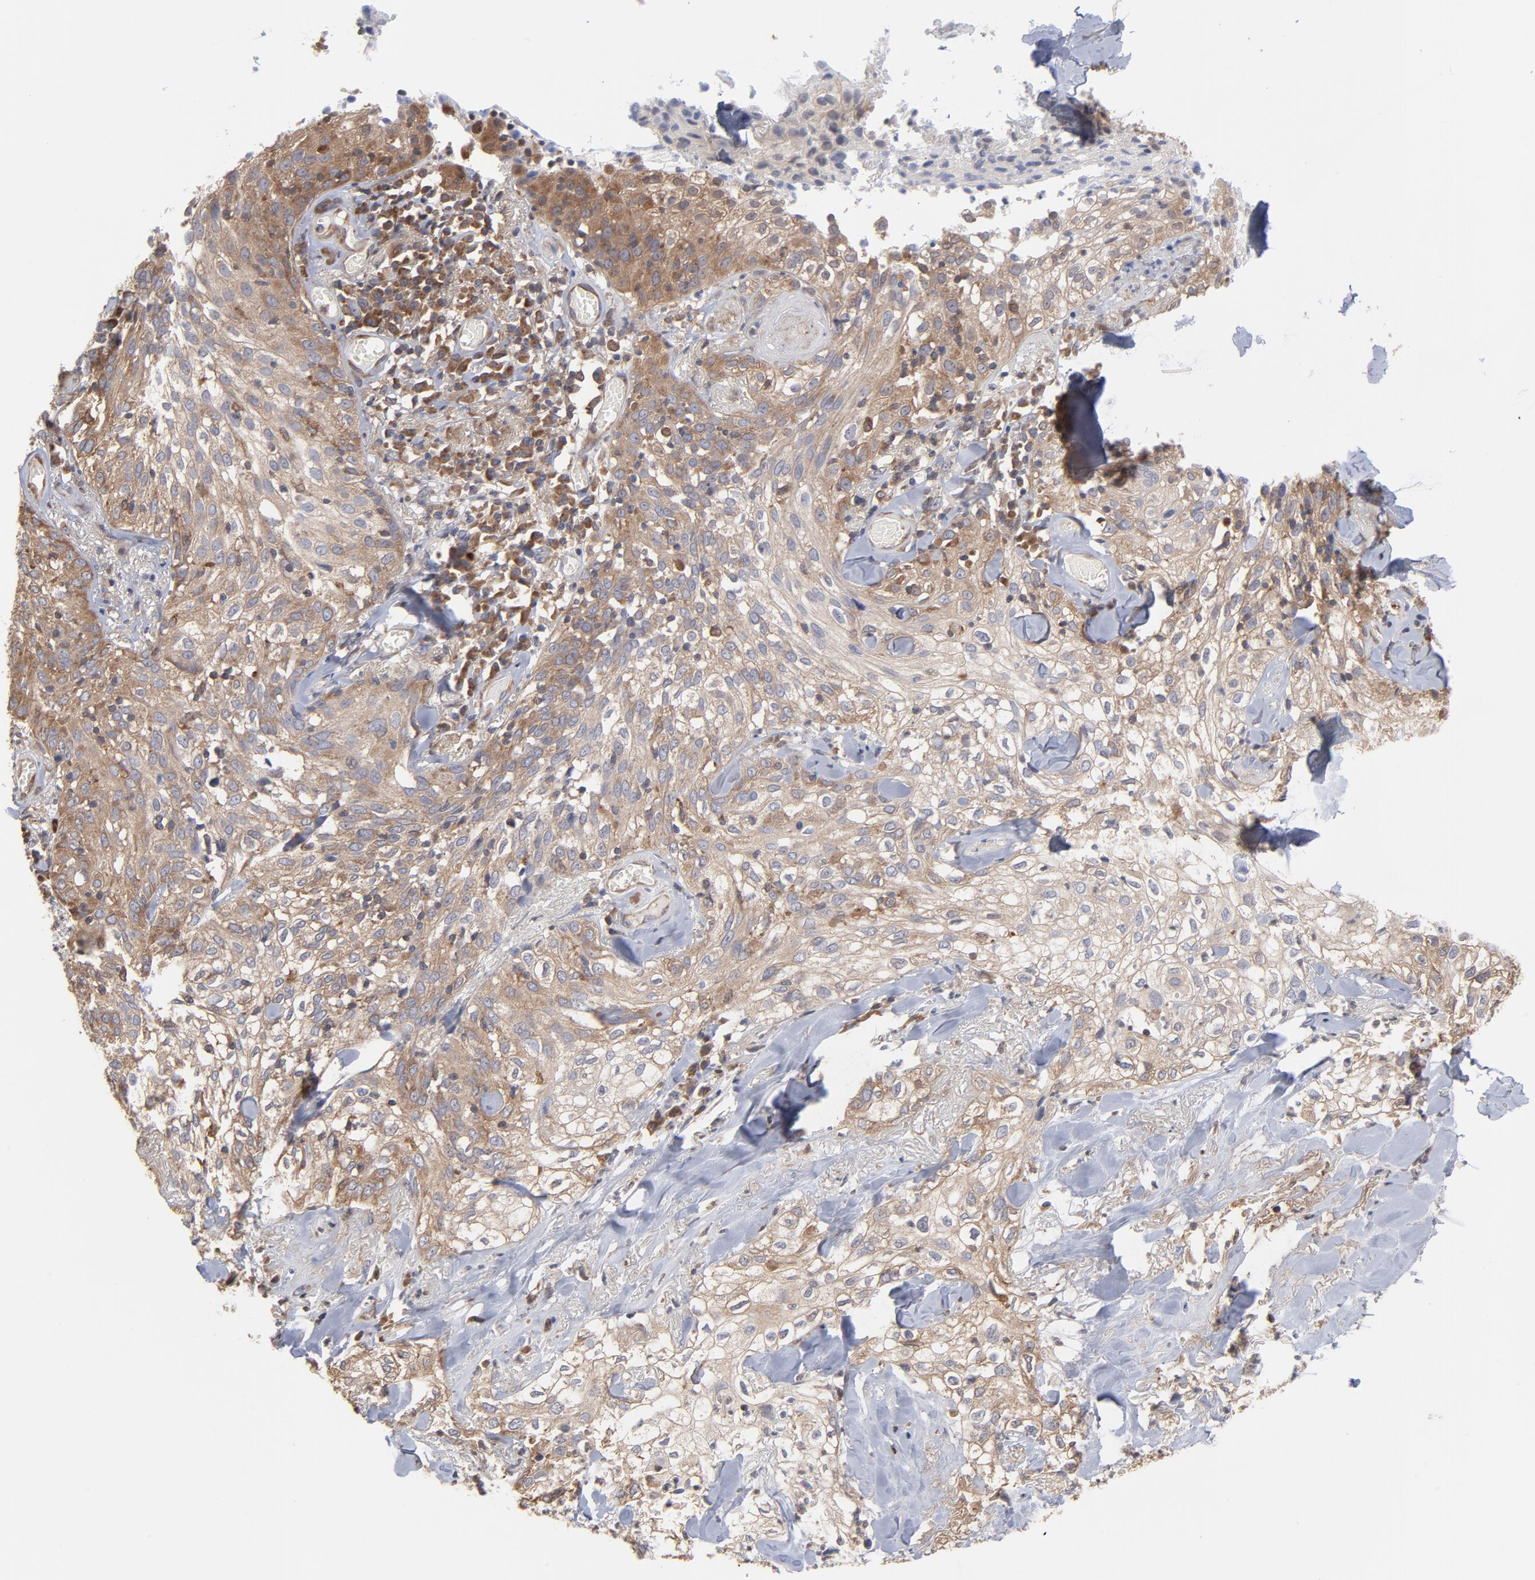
{"staining": {"intensity": "moderate", "quantity": "25%-75%", "location": "cytoplasmic/membranous"}, "tissue": "skin cancer", "cell_type": "Tumor cells", "image_type": "cancer", "snomed": [{"axis": "morphology", "description": "Squamous cell carcinoma, NOS"}, {"axis": "topography", "description": "Skin"}], "caption": "The photomicrograph demonstrates a brown stain indicating the presence of a protein in the cytoplasmic/membranous of tumor cells in skin squamous cell carcinoma. (DAB (3,3'-diaminobenzidine) = brown stain, brightfield microscopy at high magnification).", "gene": "MAPRE1", "patient": {"sex": "male", "age": 65}}